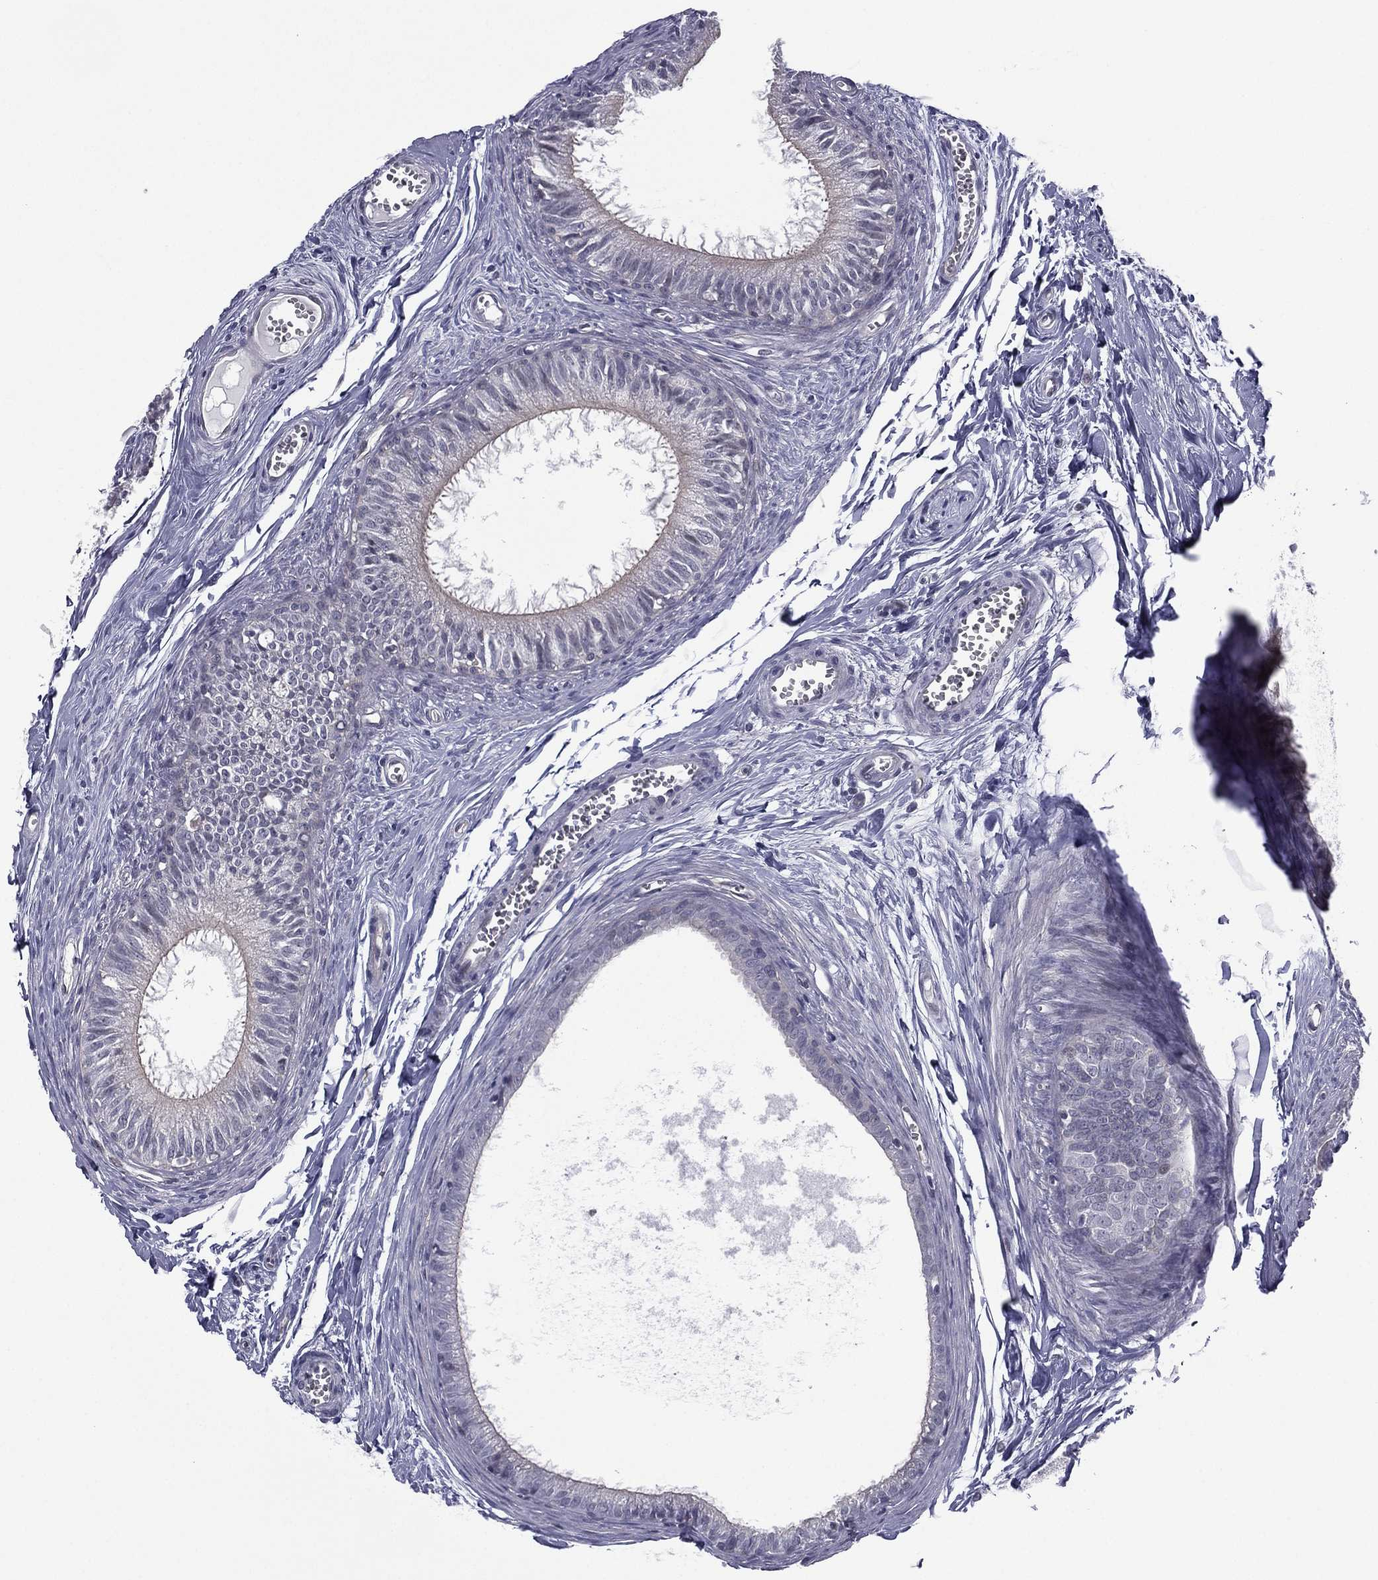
{"staining": {"intensity": "negative", "quantity": "none", "location": "none"}, "tissue": "epididymis", "cell_type": "Glandular cells", "image_type": "normal", "snomed": [{"axis": "morphology", "description": "Normal tissue, NOS"}, {"axis": "topography", "description": "Epididymis"}], "caption": "Glandular cells show no significant expression in unremarkable epididymis. Nuclei are stained in blue.", "gene": "ACTRT2", "patient": {"sex": "male", "age": 51}}